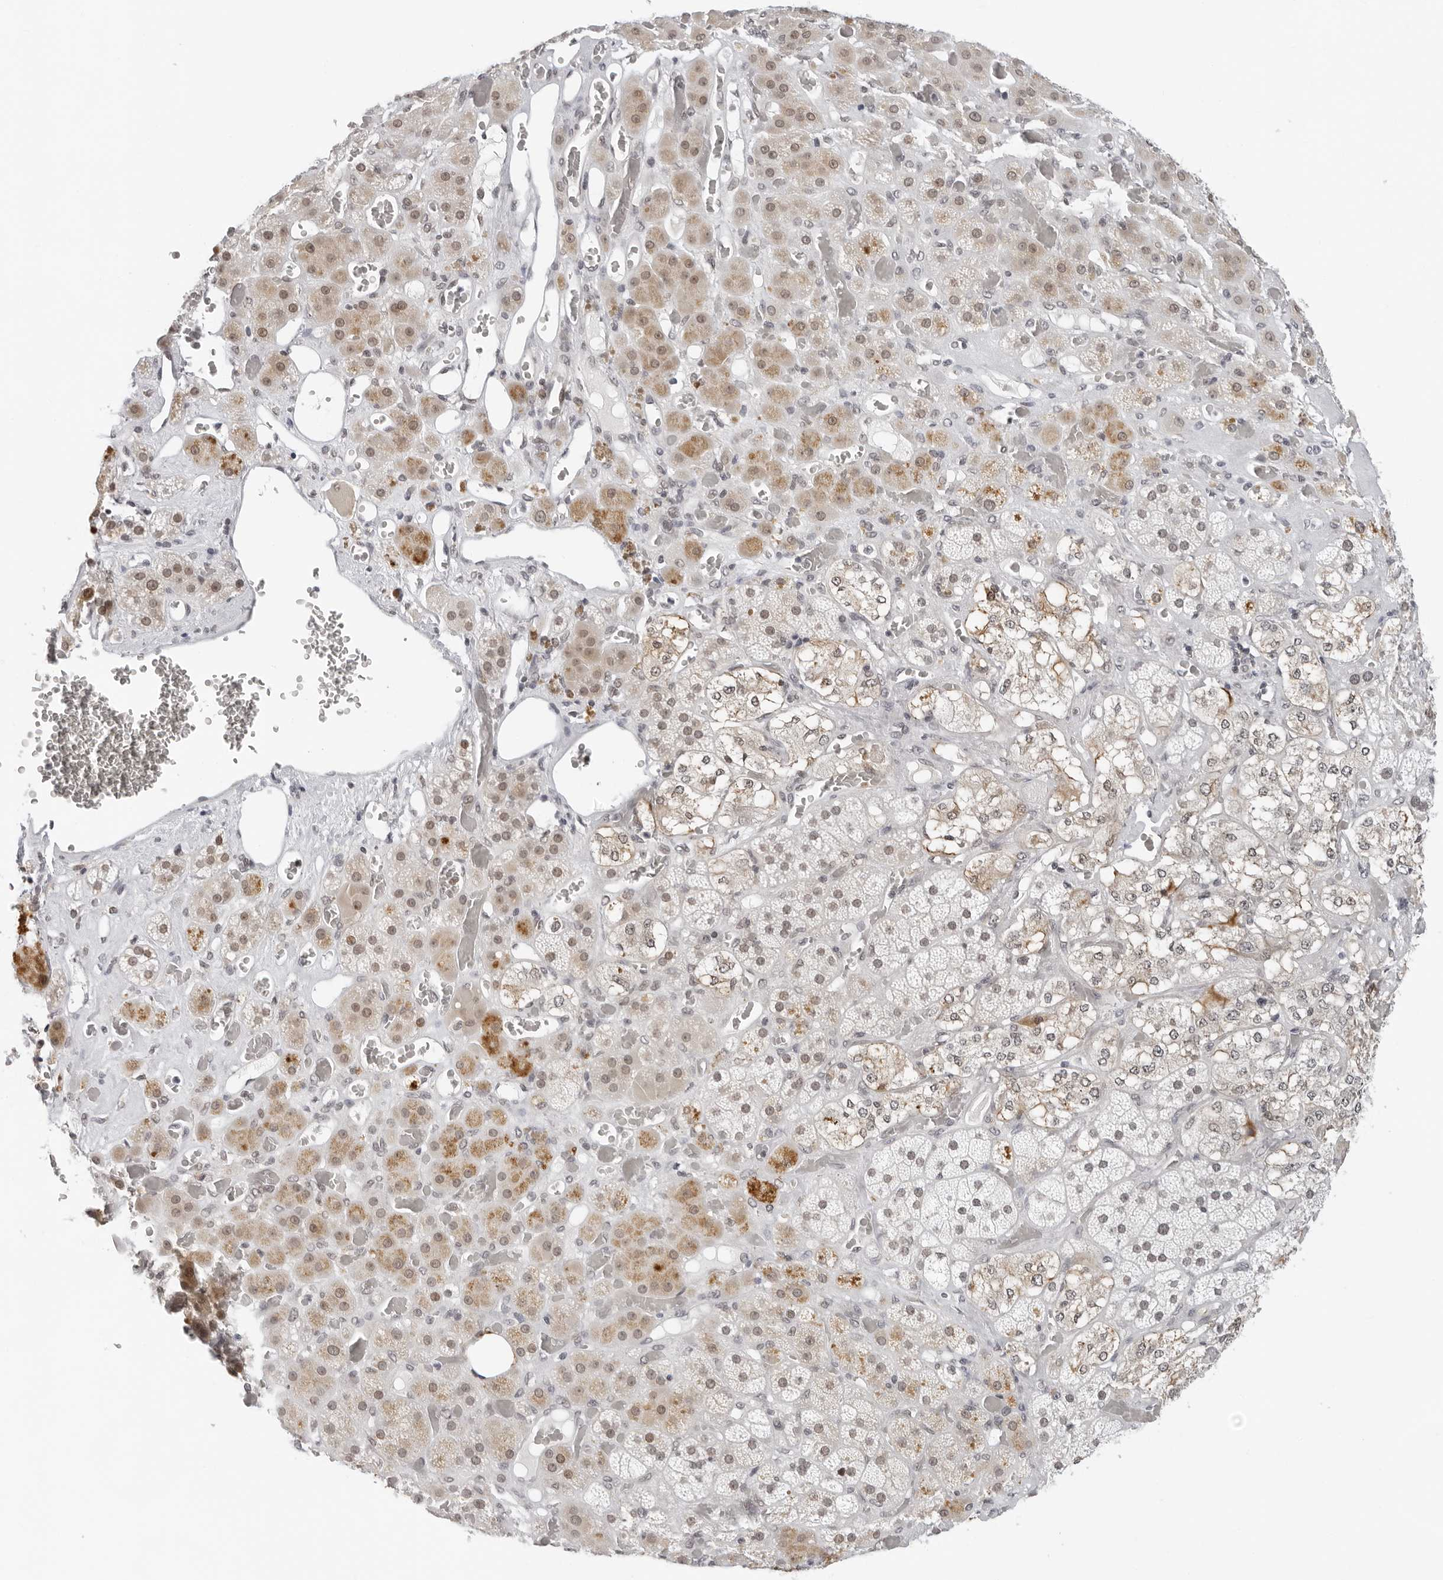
{"staining": {"intensity": "moderate", "quantity": ">75%", "location": "cytoplasmic/membranous,nuclear"}, "tissue": "adrenal gland", "cell_type": "Glandular cells", "image_type": "normal", "snomed": [{"axis": "morphology", "description": "Normal tissue, NOS"}, {"axis": "topography", "description": "Adrenal gland"}], "caption": "Protein staining demonstrates moderate cytoplasmic/membranous,nuclear positivity in approximately >75% of glandular cells in benign adrenal gland. The protein of interest is stained brown, and the nuclei are stained in blue (DAB (3,3'-diaminobenzidine) IHC with brightfield microscopy, high magnification).", "gene": "TOX4", "patient": {"sex": "male", "age": 57}}